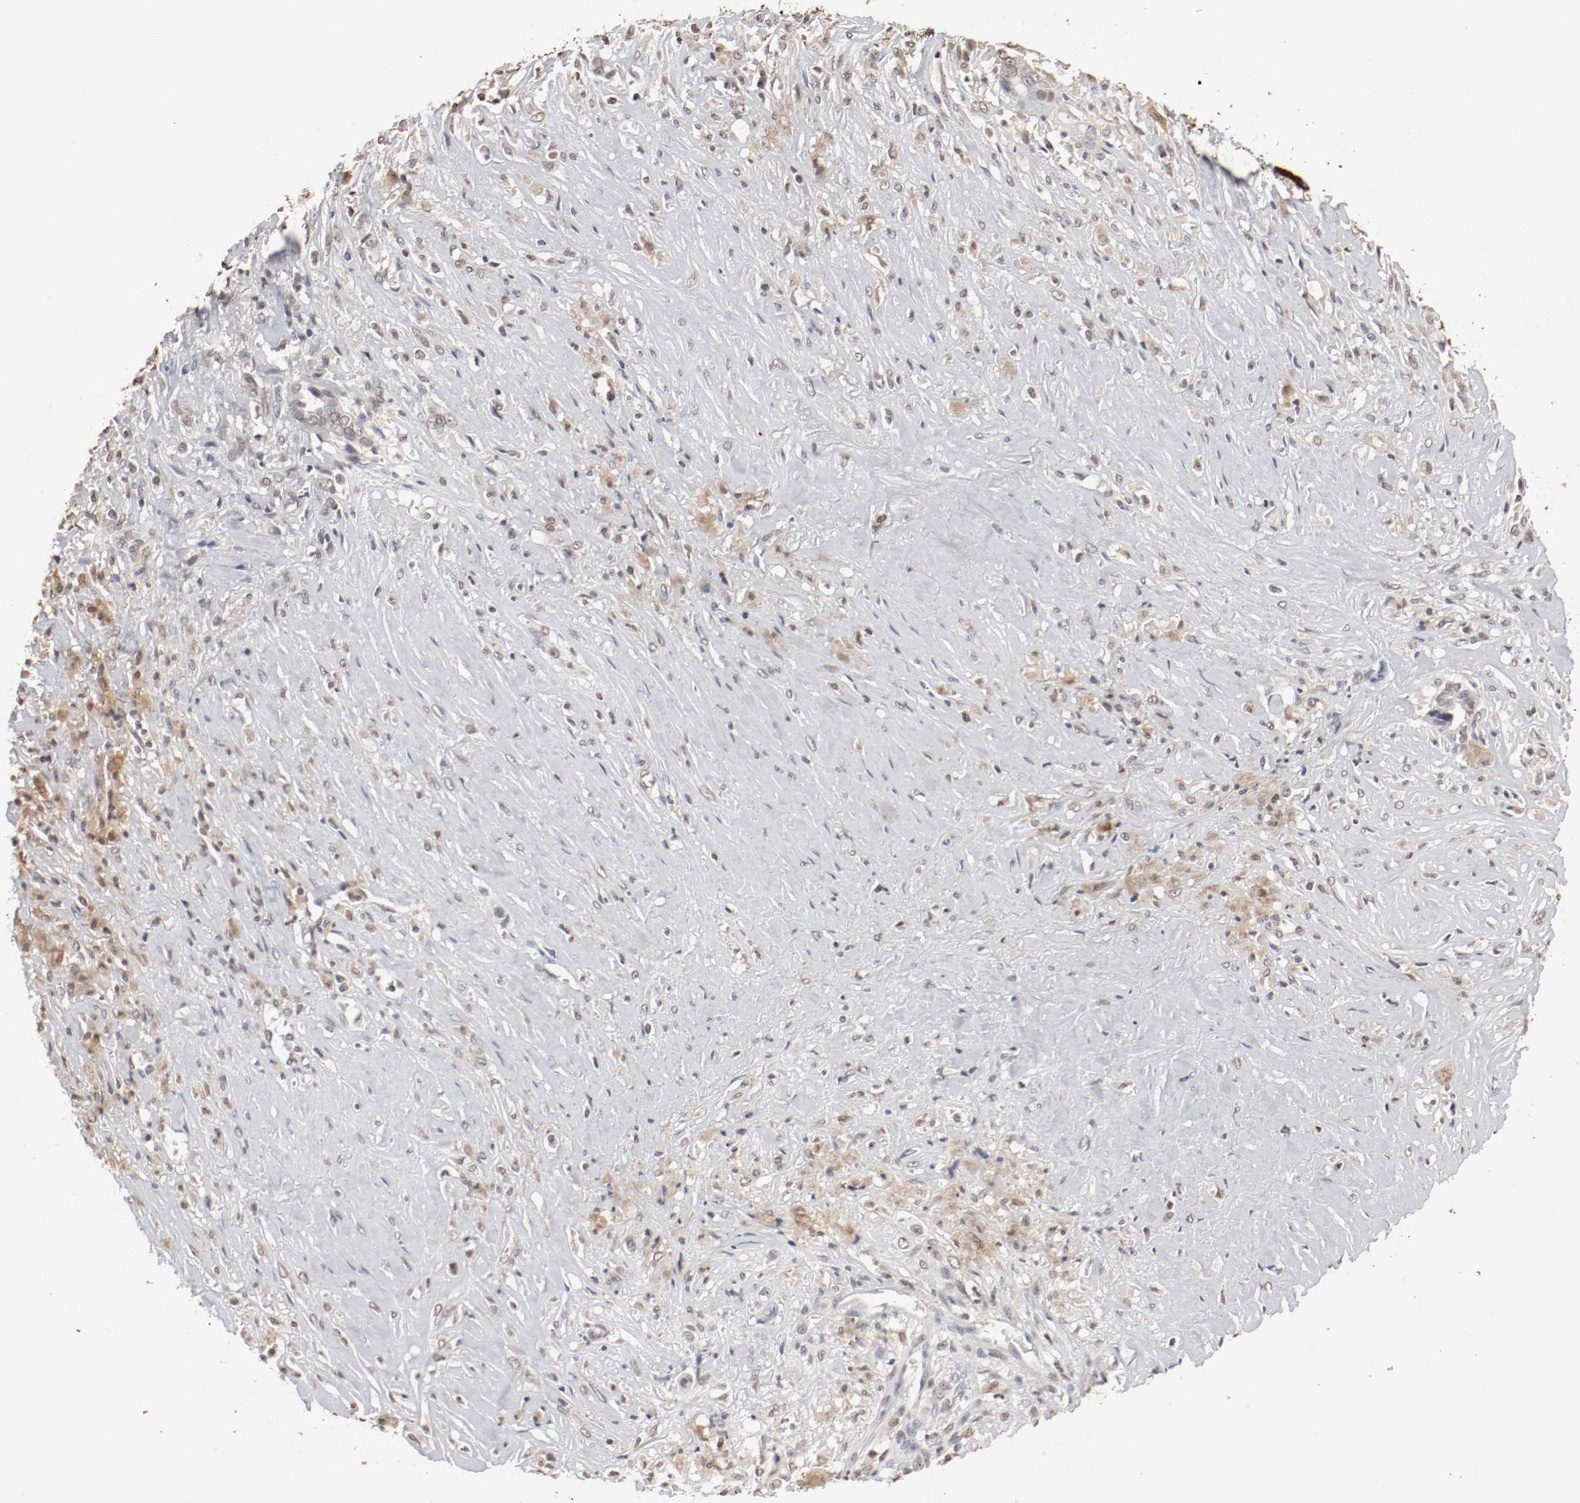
{"staining": {"intensity": "weak", "quantity": ">75%", "location": "cytoplasmic/membranous,nuclear"}, "tissue": "liver cancer", "cell_type": "Tumor cells", "image_type": "cancer", "snomed": [{"axis": "morphology", "description": "Cholangiocarcinoma"}, {"axis": "topography", "description": "Liver"}], "caption": "Cholangiocarcinoma (liver) stained with DAB IHC displays low levels of weak cytoplasmic/membranous and nuclear expression in about >75% of tumor cells. (Stains: DAB in brown, nuclei in blue, Microscopy: brightfield microscopy at high magnification).", "gene": "WASL", "patient": {"sex": "female", "age": 70}}